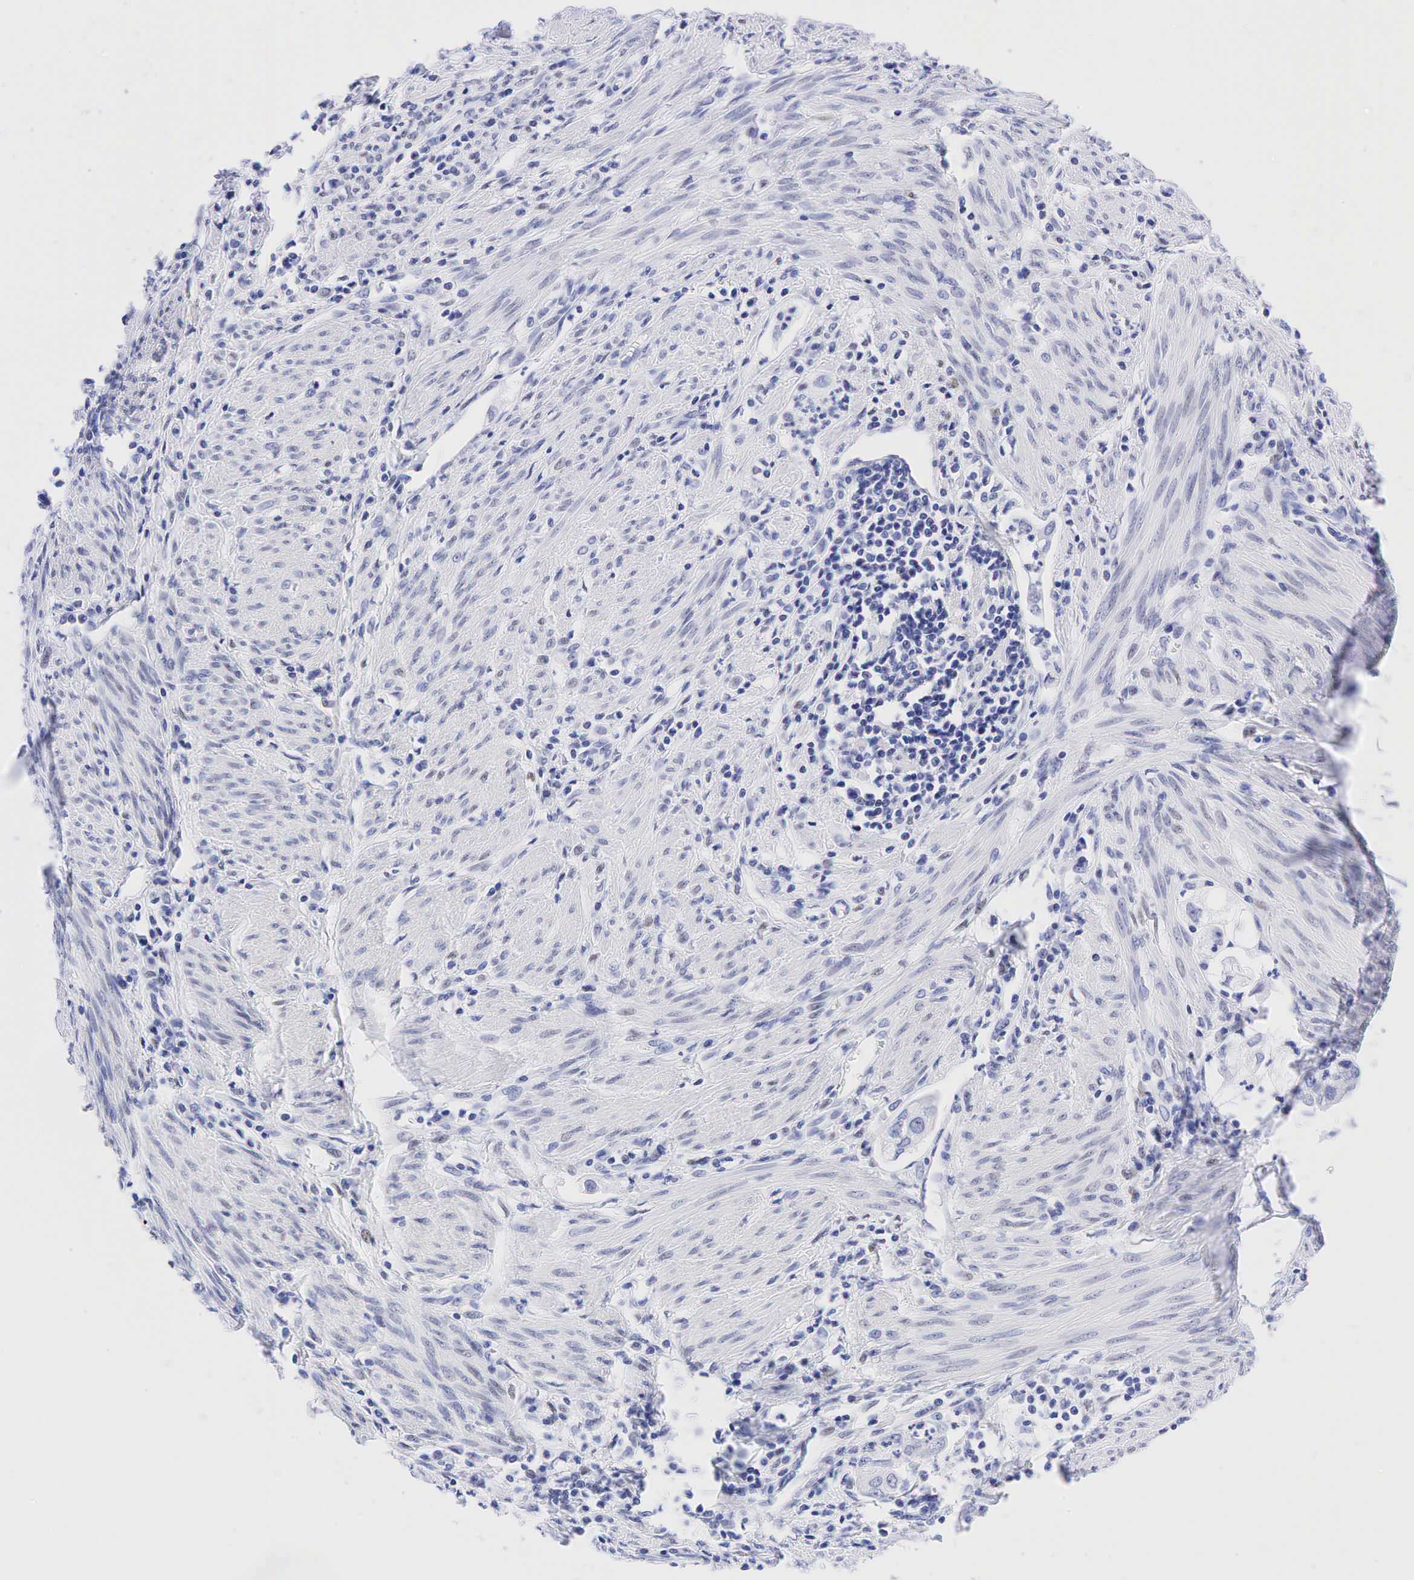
{"staining": {"intensity": "weak", "quantity": "<25%", "location": "nuclear"}, "tissue": "endometrial cancer", "cell_type": "Tumor cells", "image_type": "cancer", "snomed": [{"axis": "morphology", "description": "Adenocarcinoma, NOS"}, {"axis": "topography", "description": "Endometrium"}], "caption": "Immunohistochemical staining of human endometrial adenocarcinoma shows no significant positivity in tumor cells.", "gene": "ESR1", "patient": {"sex": "female", "age": 75}}